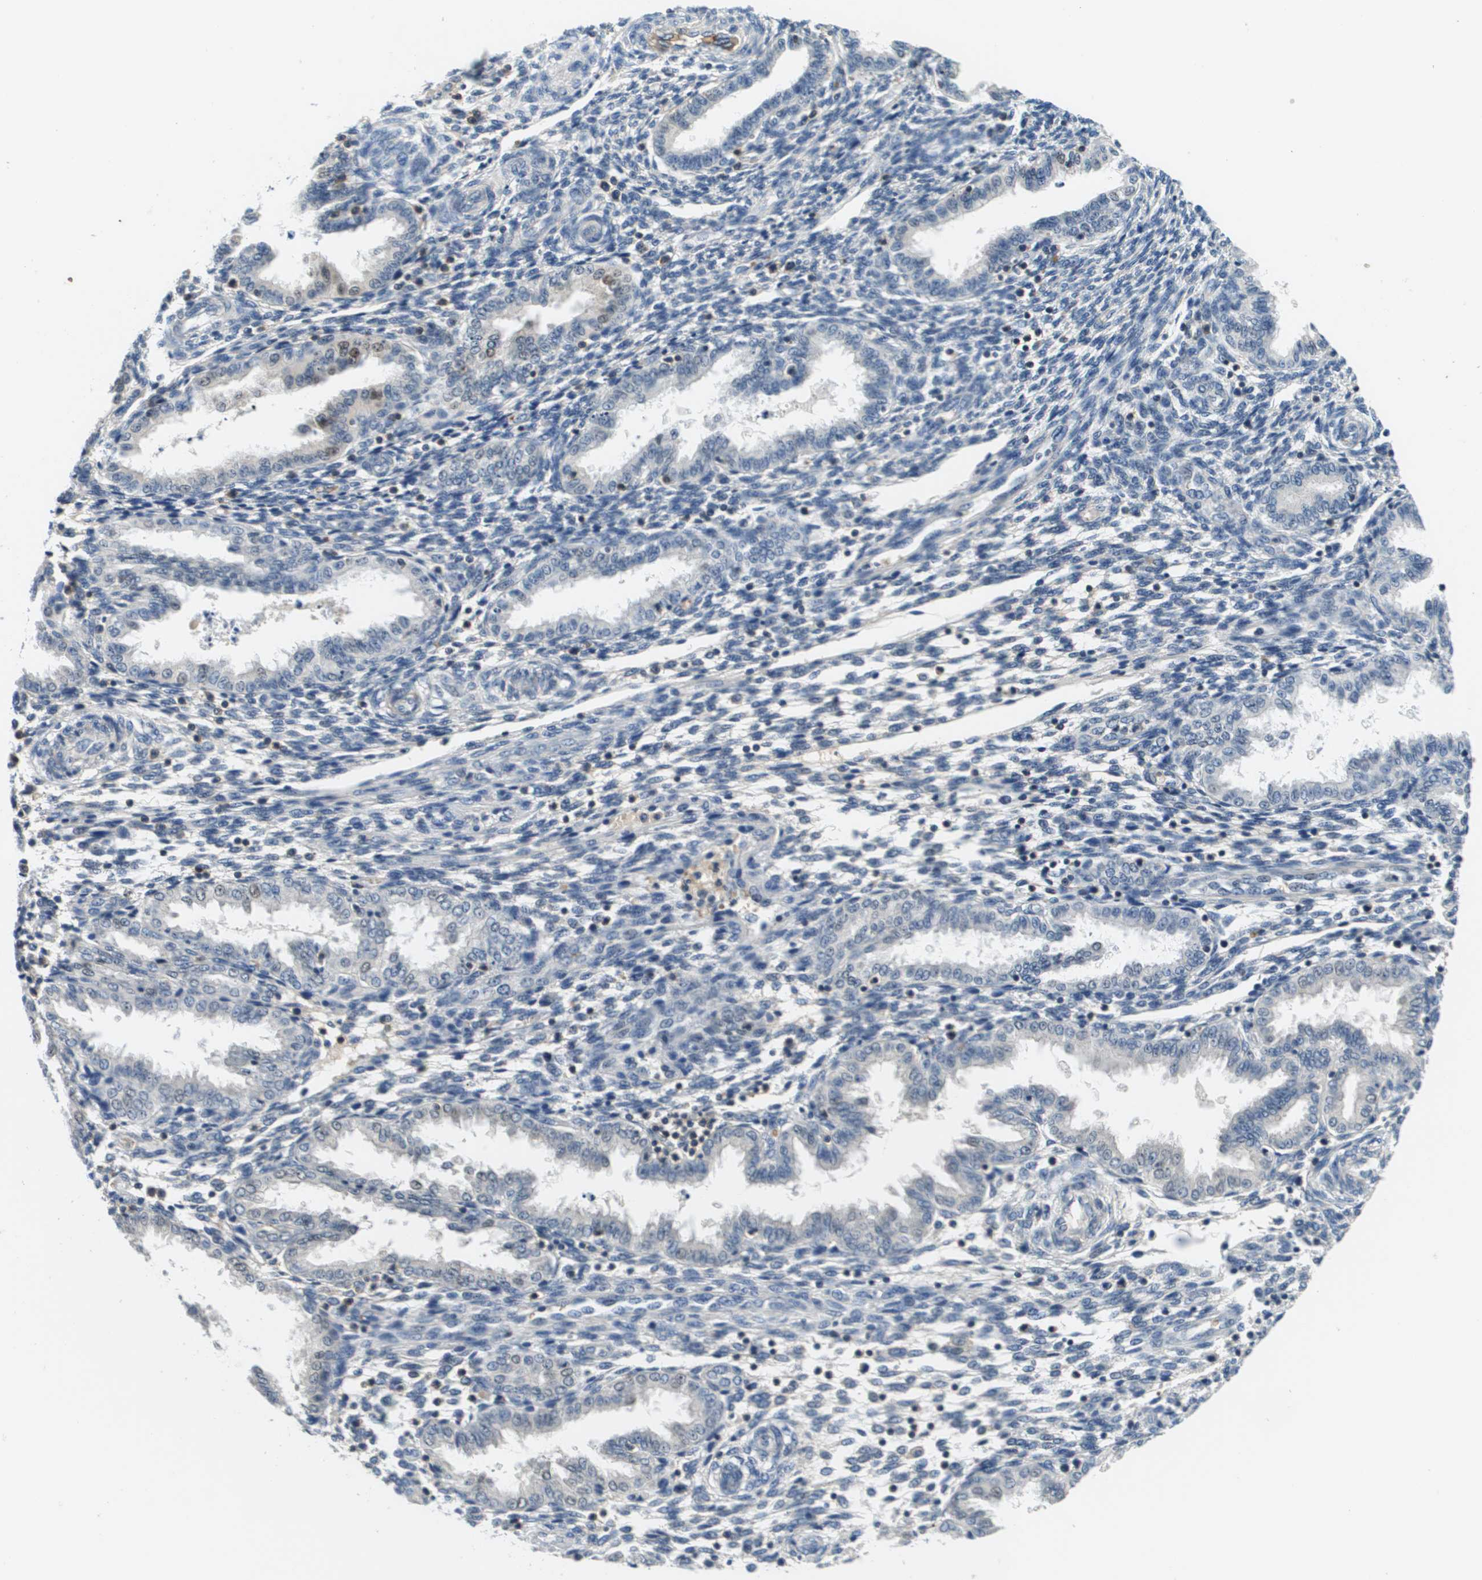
{"staining": {"intensity": "negative", "quantity": "none", "location": "none"}, "tissue": "endometrium", "cell_type": "Cells in endometrial stroma", "image_type": "normal", "snomed": [{"axis": "morphology", "description": "Normal tissue, NOS"}, {"axis": "topography", "description": "Endometrium"}], "caption": "This photomicrograph is of unremarkable endometrium stained with immunohistochemistry (IHC) to label a protein in brown with the nuclei are counter-stained blue. There is no positivity in cells in endometrial stroma.", "gene": "KCNQ5", "patient": {"sex": "female", "age": 33}}